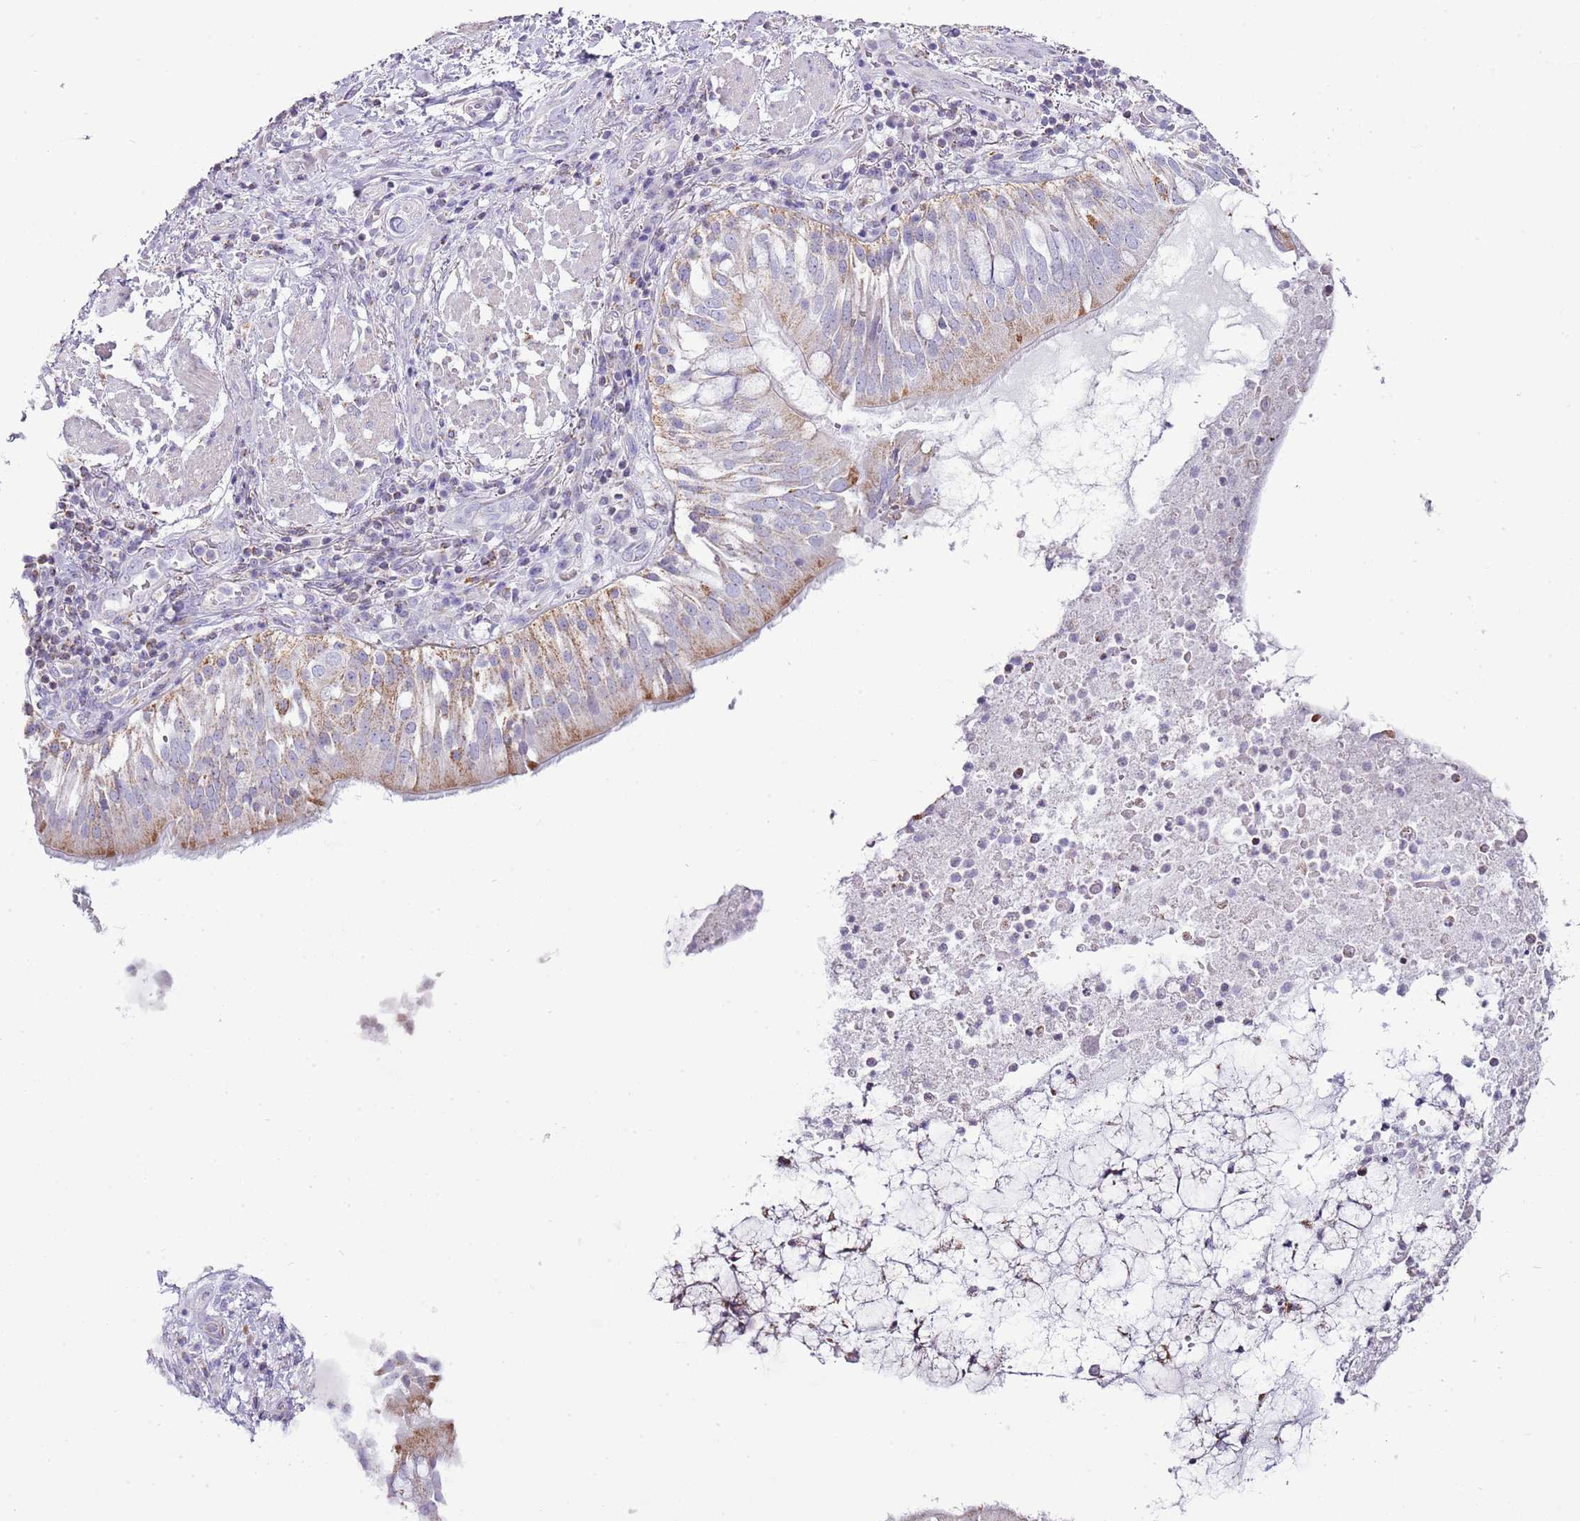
{"staining": {"intensity": "negative", "quantity": "none", "location": "none"}, "tissue": "adipose tissue", "cell_type": "Adipocytes", "image_type": "normal", "snomed": [{"axis": "morphology", "description": "Normal tissue, NOS"}, {"axis": "morphology", "description": "Squamous cell carcinoma, NOS"}, {"axis": "topography", "description": "Bronchus"}, {"axis": "topography", "description": "Lung"}], "caption": "IHC image of benign adipose tissue: adipose tissue stained with DAB demonstrates no significant protein expression in adipocytes. The staining was performed using DAB to visualize the protein expression in brown, while the nuclei were stained in blue with hematoxylin (Magnification: 20x).", "gene": "SLC23A1", "patient": {"sex": "male", "age": 64}}